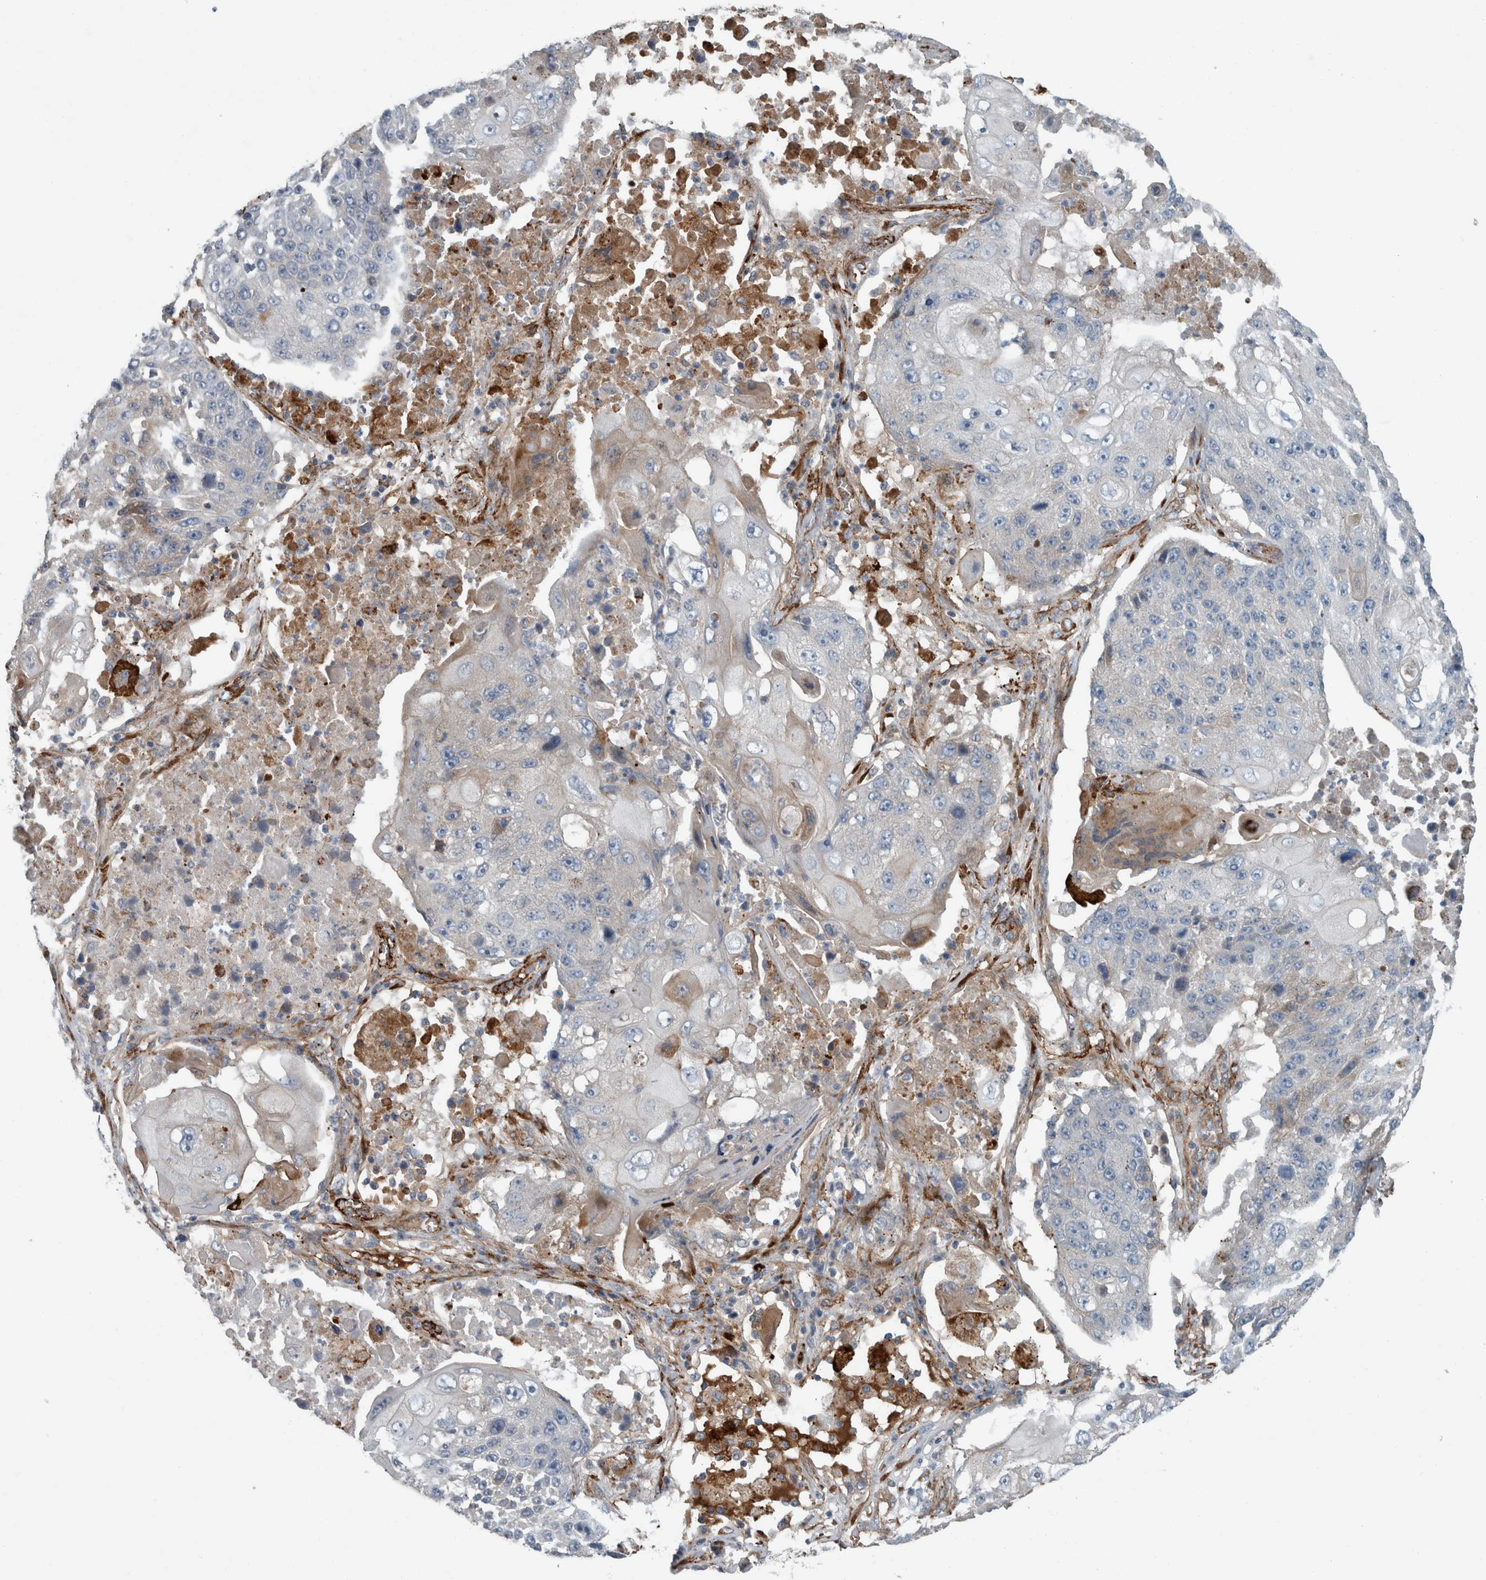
{"staining": {"intensity": "negative", "quantity": "none", "location": "none"}, "tissue": "lung cancer", "cell_type": "Tumor cells", "image_type": "cancer", "snomed": [{"axis": "morphology", "description": "Squamous cell carcinoma, NOS"}, {"axis": "topography", "description": "Lung"}], "caption": "Image shows no protein positivity in tumor cells of lung cancer tissue.", "gene": "GLT8D2", "patient": {"sex": "male", "age": 61}}